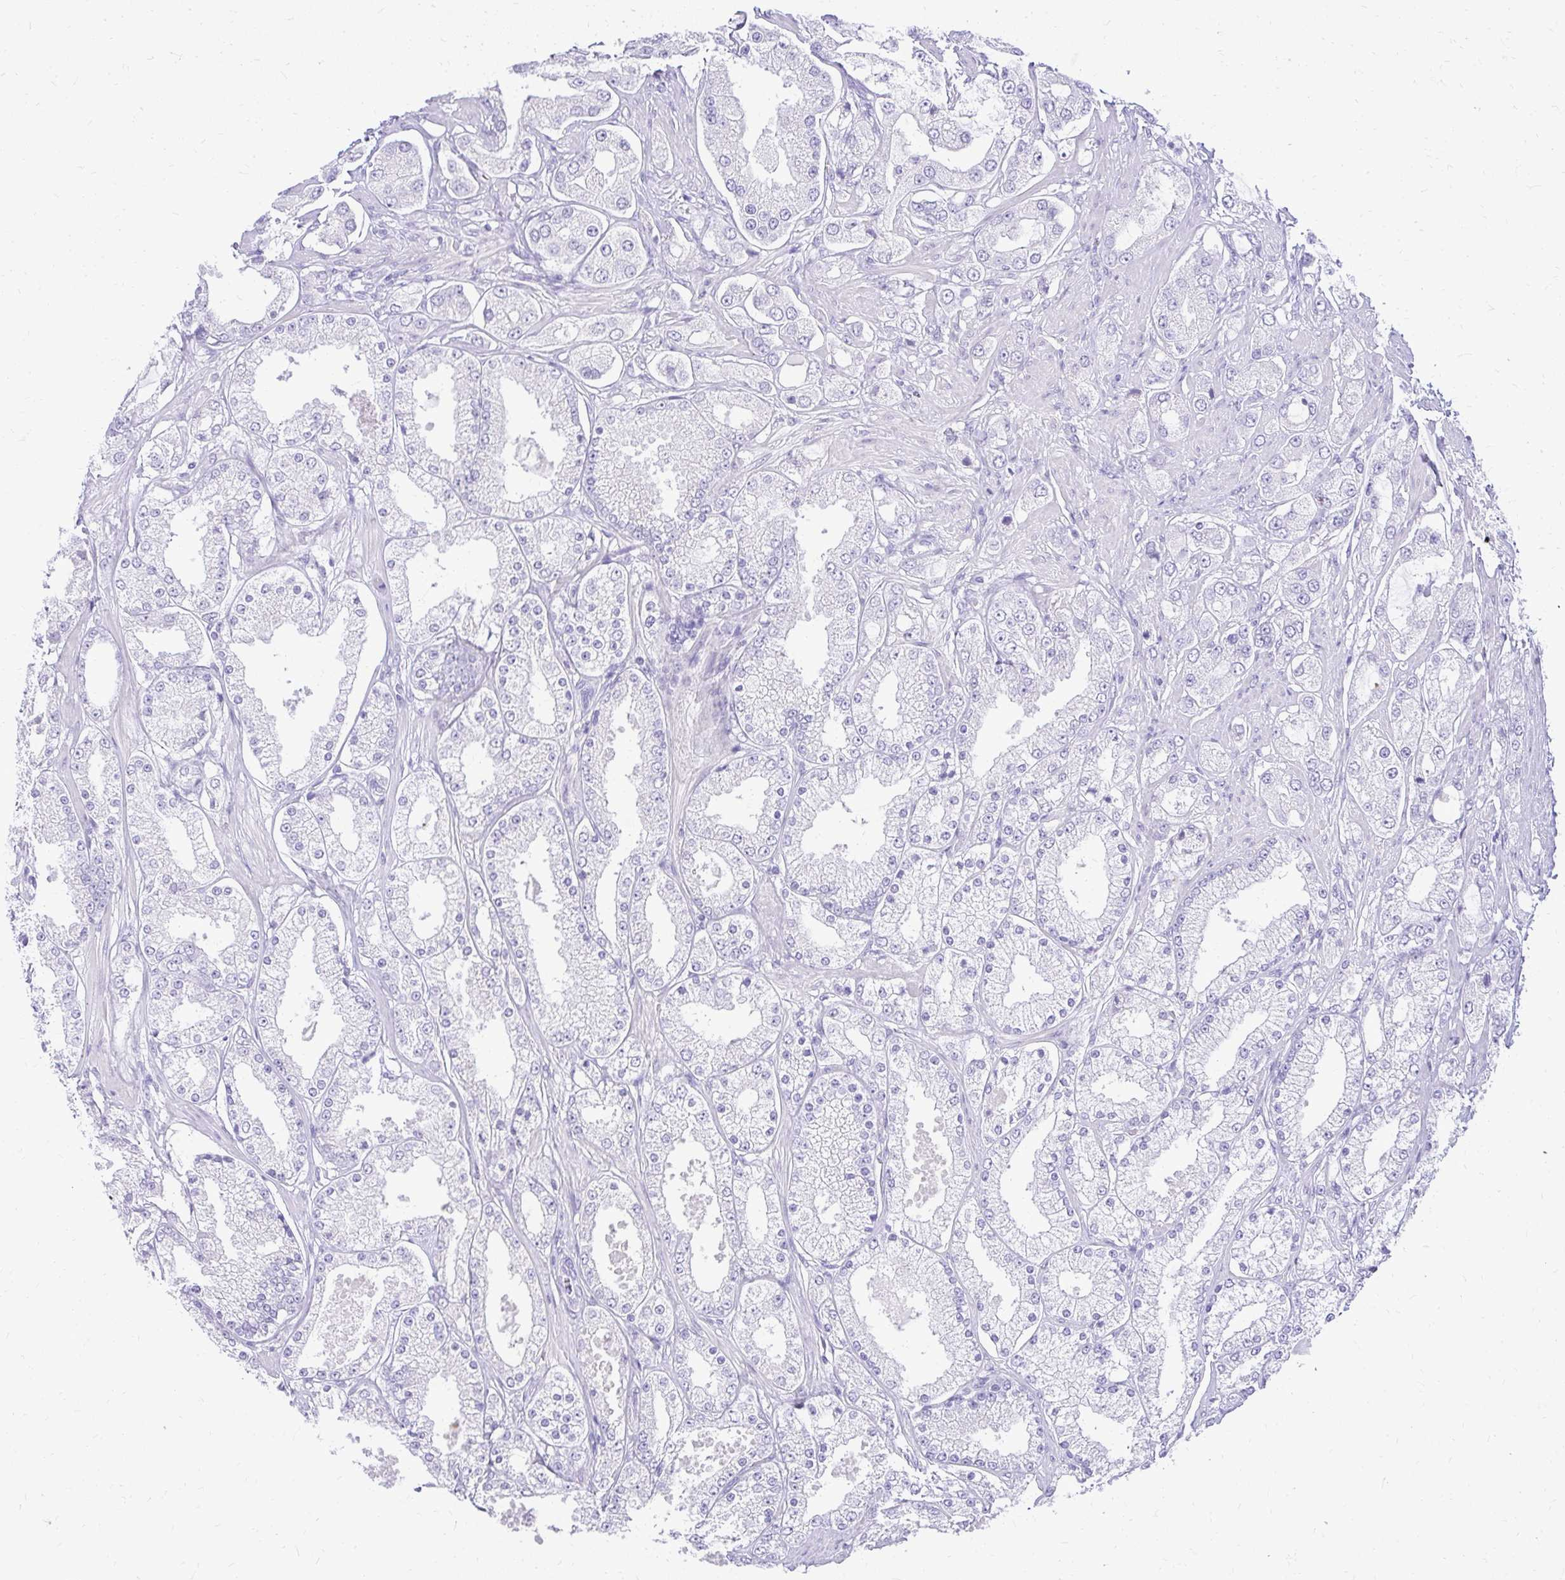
{"staining": {"intensity": "negative", "quantity": "none", "location": "none"}, "tissue": "prostate cancer", "cell_type": "Tumor cells", "image_type": "cancer", "snomed": [{"axis": "morphology", "description": "Adenocarcinoma, High grade"}, {"axis": "topography", "description": "Prostate"}], "caption": "Immunohistochemistry image of human prostate adenocarcinoma (high-grade) stained for a protein (brown), which reveals no staining in tumor cells.", "gene": "PRAP1", "patient": {"sex": "male", "age": 68}}